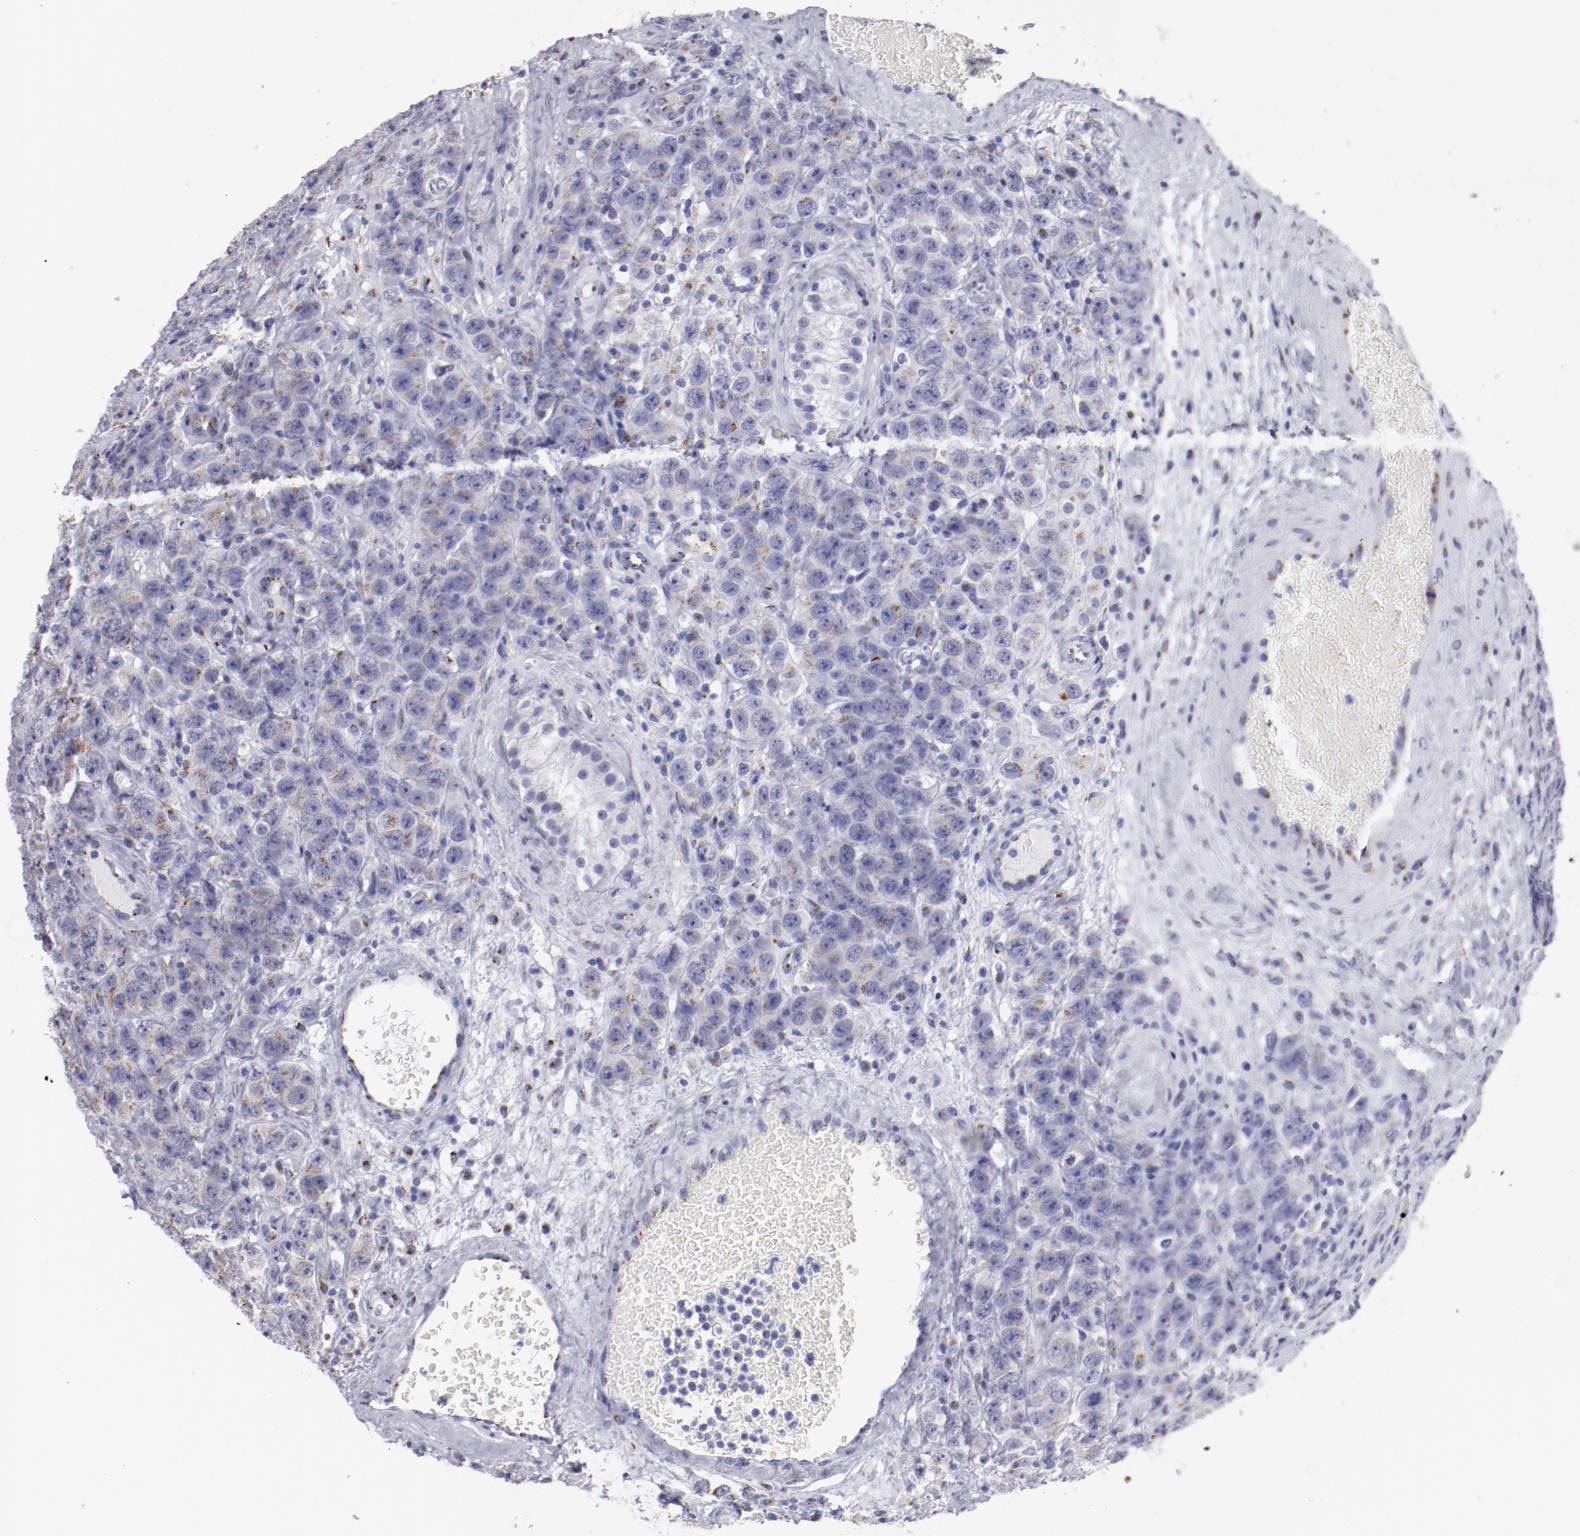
{"staining": {"intensity": "strong", "quantity": ">75%", "location": "cytoplasmic/membranous"}, "tissue": "testis cancer", "cell_type": "Tumor cells", "image_type": "cancer", "snomed": [{"axis": "morphology", "description": "Seminoma, NOS"}, {"axis": "topography", "description": "Testis"}], "caption": "Protein expression analysis of human testis cancer (seminoma) reveals strong cytoplasmic/membranous positivity in approximately >75% of tumor cells.", "gene": "GOLIM4", "patient": {"sex": "male", "age": 52}}